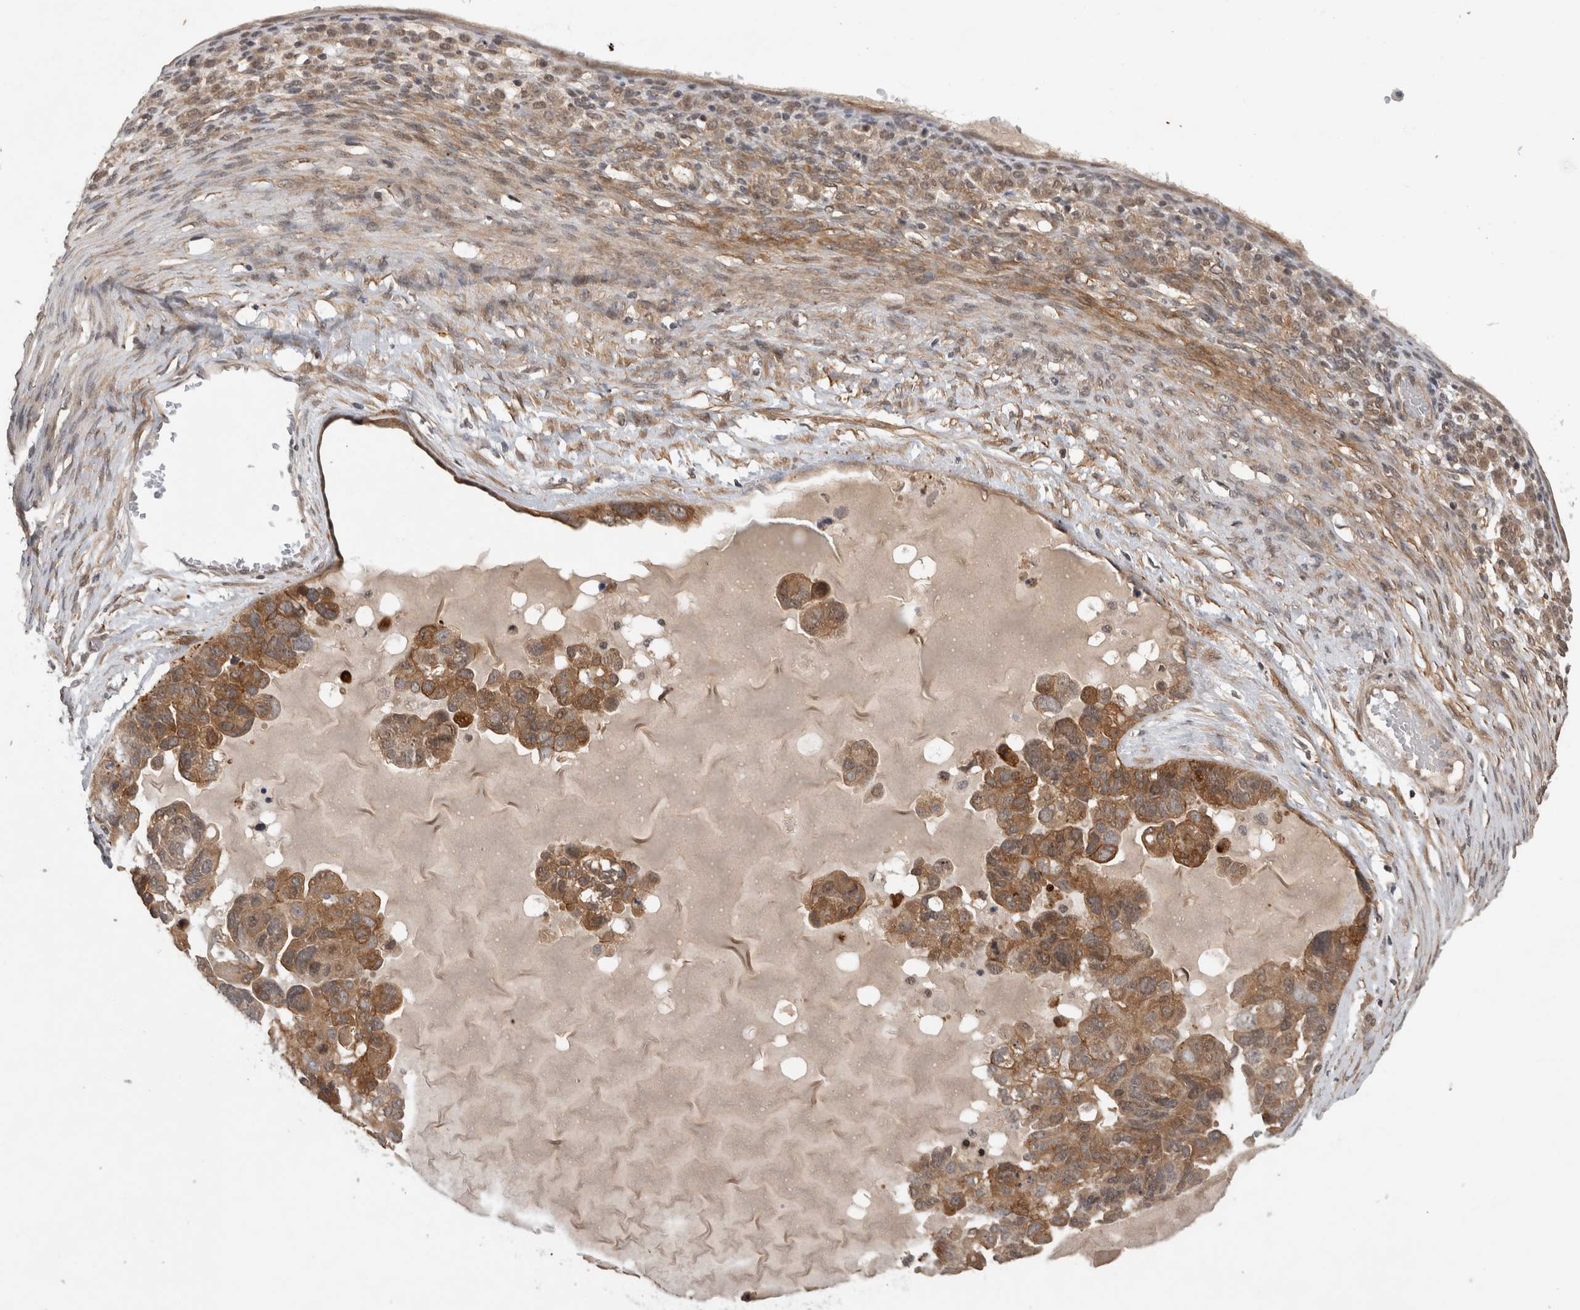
{"staining": {"intensity": "moderate", "quantity": ">75%", "location": "cytoplasmic/membranous"}, "tissue": "ovarian cancer", "cell_type": "Tumor cells", "image_type": "cancer", "snomed": [{"axis": "morphology", "description": "Cystadenocarcinoma, serous, NOS"}, {"axis": "topography", "description": "Ovary"}], "caption": "Tumor cells exhibit medium levels of moderate cytoplasmic/membranous positivity in approximately >75% of cells in serous cystadenocarcinoma (ovarian). The protein of interest is stained brown, and the nuclei are stained in blue (DAB (3,3'-diaminobenzidine) IHC with brightfield microscopy, high magnification).", "gene": "RHPN1", "patient": {"sex": "female", "age": 44}}